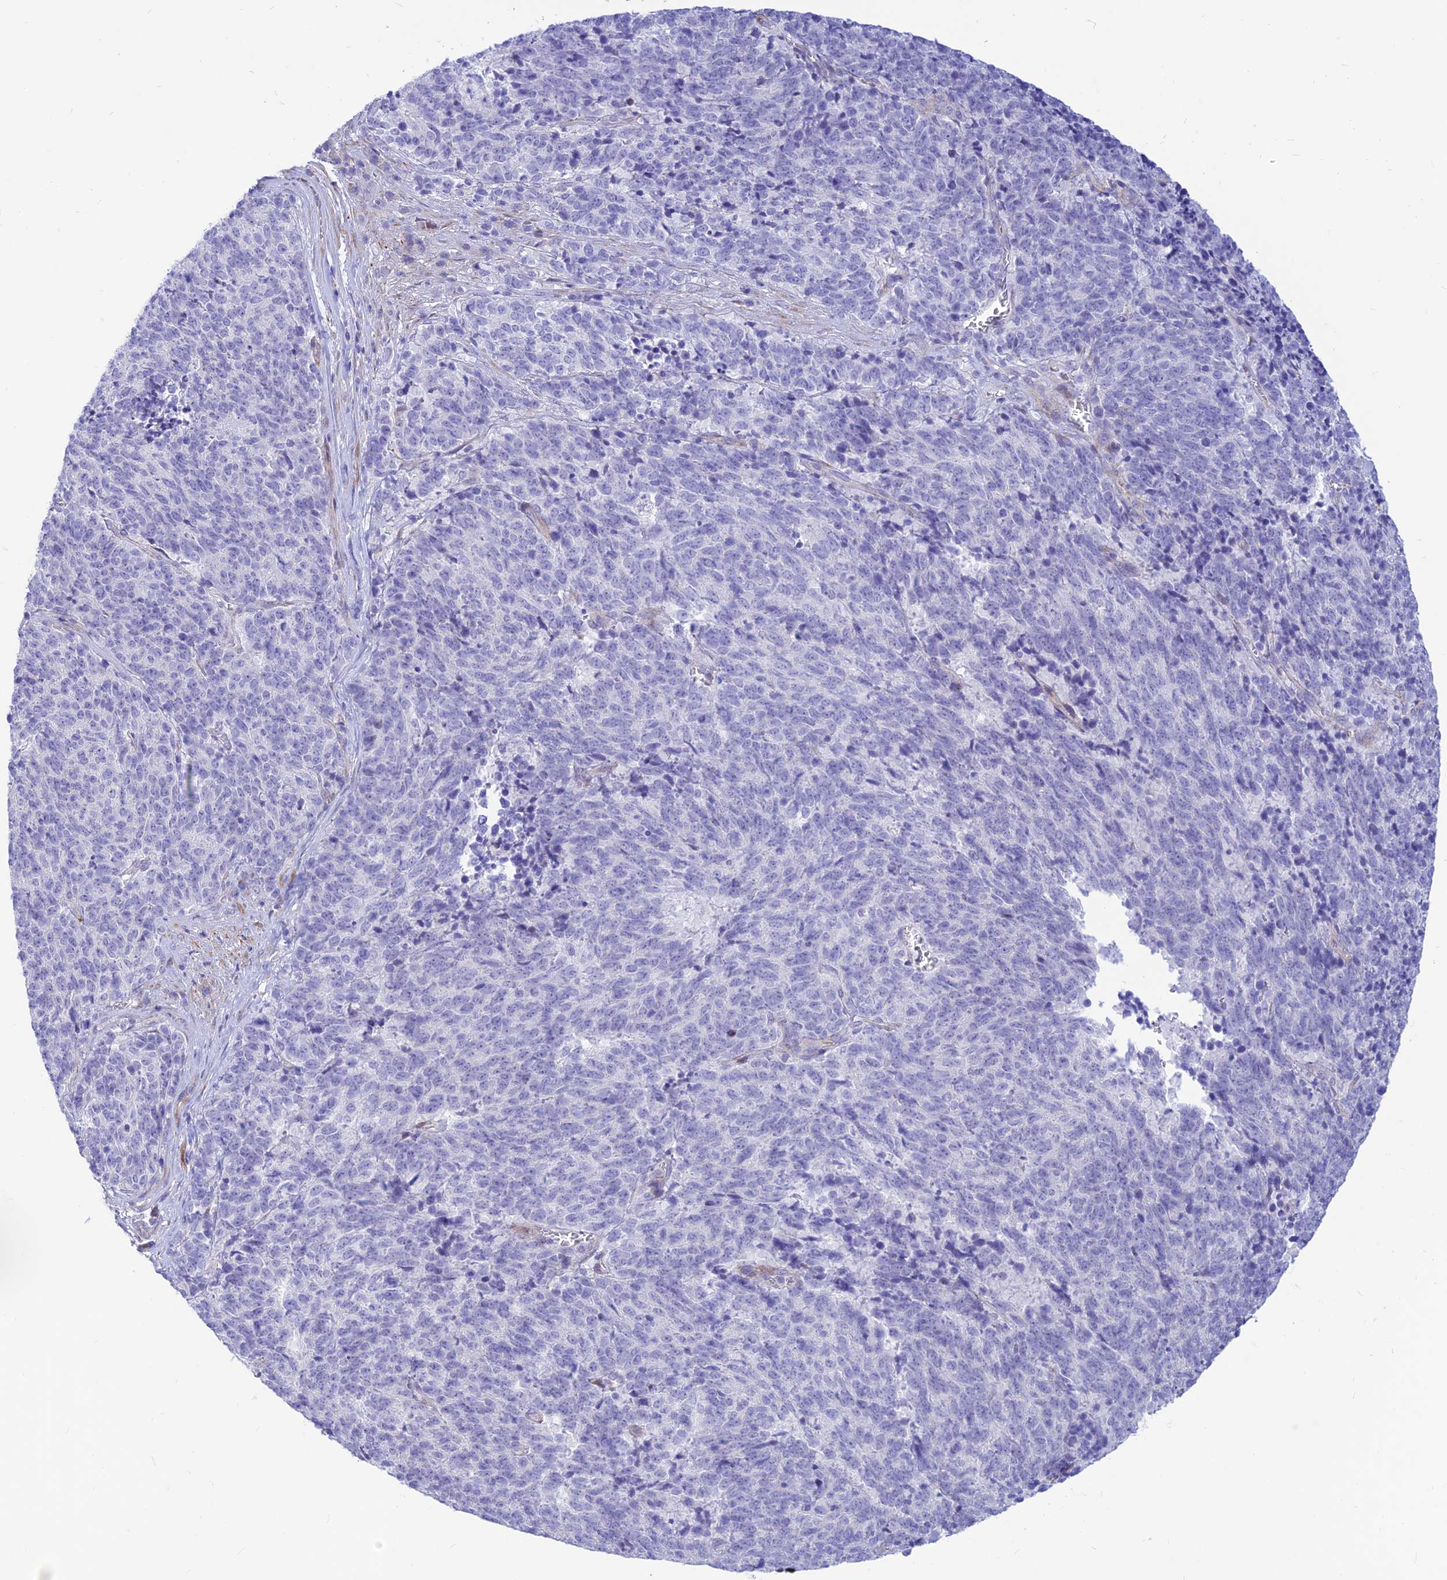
{"staining": {"intensity": "negative", "quantity": "none", "location": "none"}, "tissue": "cervical cancer", "cell_type": "Tumor cells", "image_type": "cancer", "snomed": [{"axis": "morphology", "description": "Squamous cell carcinoma, NOS"}, {"axis": "topography", "description": "Cervix"}], "caption": "A high-resolution histopathology image shows IHC staining of cervical cancer (squamous cell carcinoma), which exhibits no significant expression in tumor cells.", "gene": "FAM186B", "patient": {"sex": "female", "age": 29}}